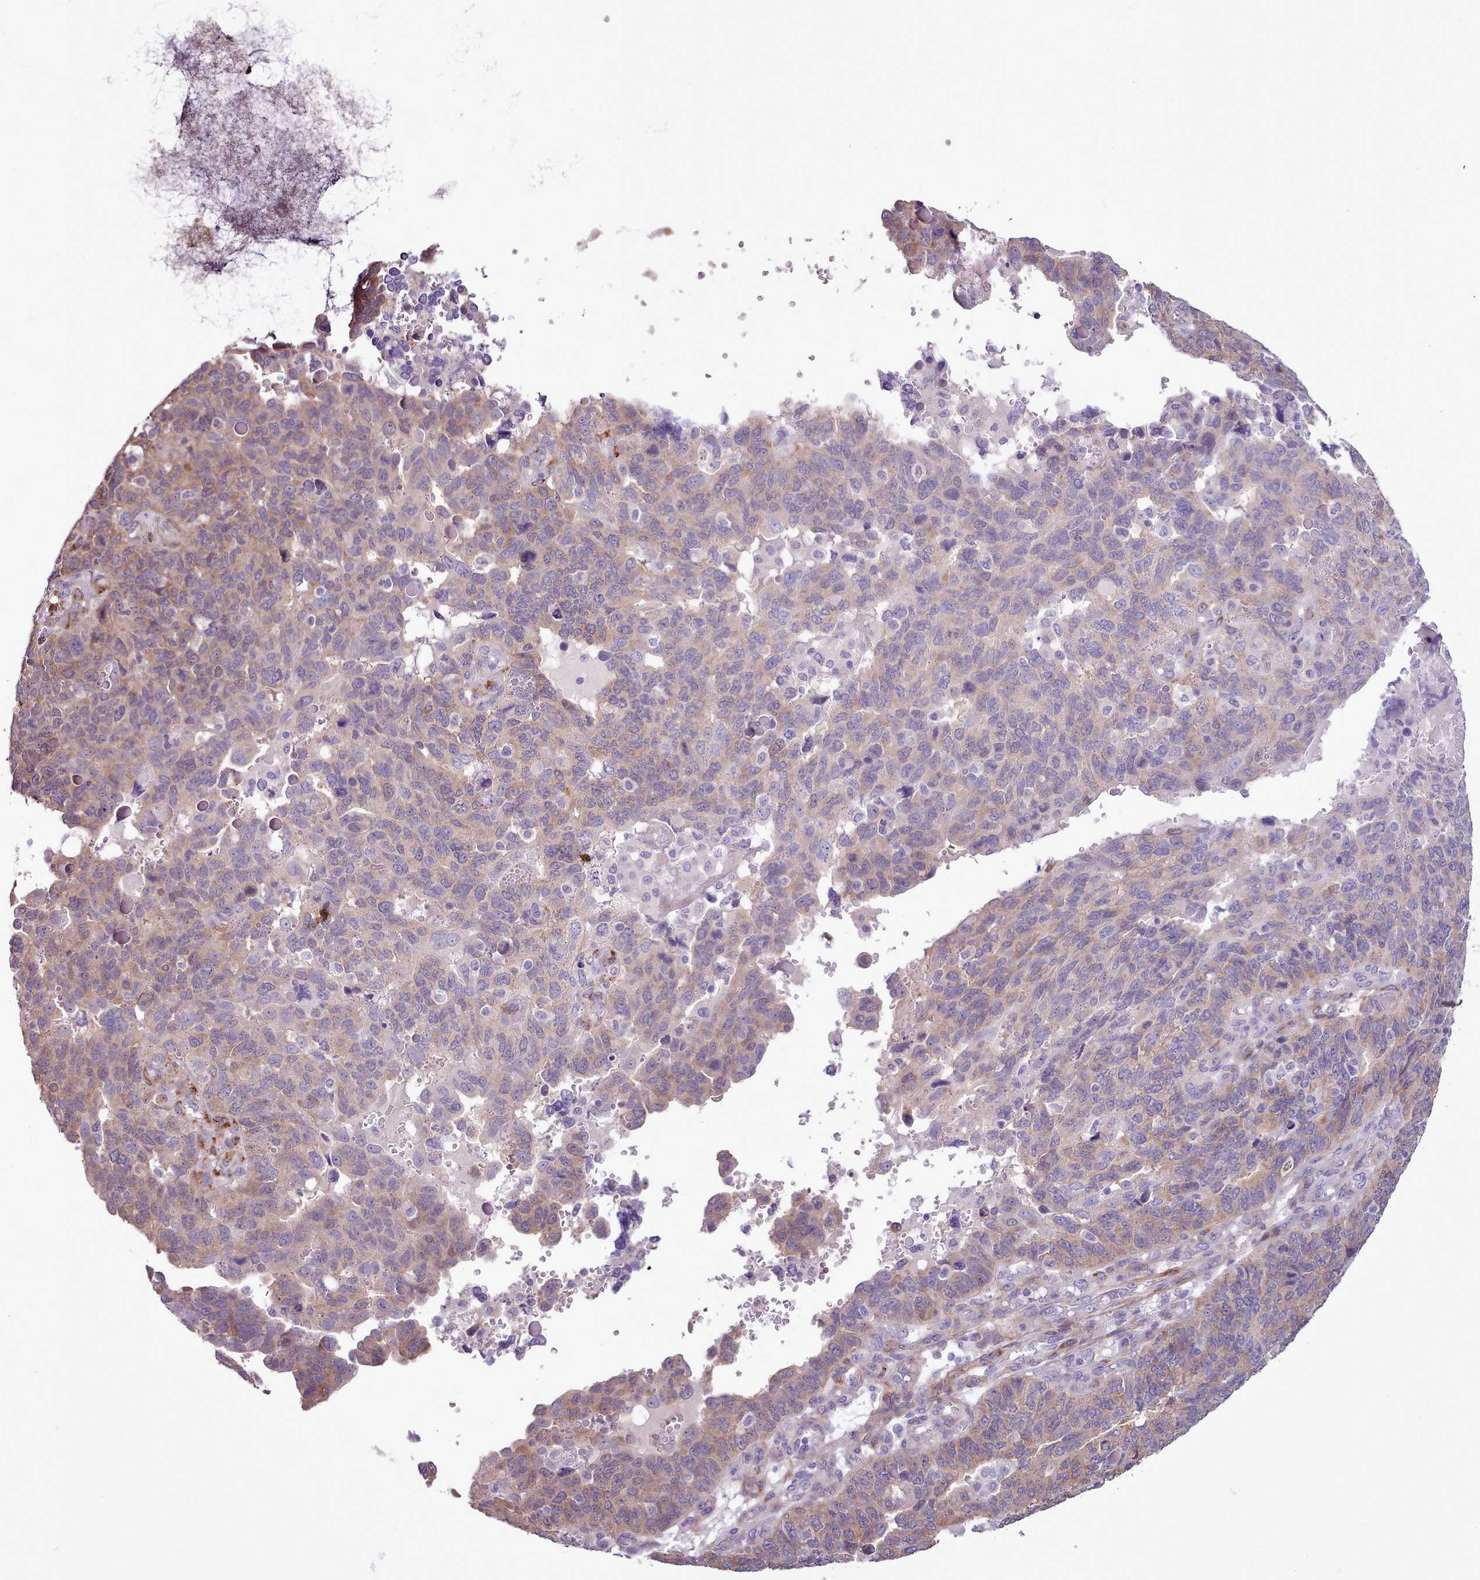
{"staining": {"intensity": "moderate", "quantity": "25%-75%", "location": "cytoplasmic/membranous"}, "tissue": "endometrial cancer", "cell_type": "Tumor cells", "image_type": "cancer", "snomed": [{"axis": "morphology", "description": "Adenocarcinoma, NOS"}, {"axis": "topography", "description": "Endometrium"}], "caption": "Immunohistochemical staining of human endometrial adenocarcinoma displays medium levels of moderate cytoplasmic/membranous protein positivity in approximately 25%-75% of tumor cells. The staining was performed using DAB (3,3'-diaminobenzidine), with brown indicating positive protein expression. Nuclei are stained blue with hematoxylin.", "gene": "SETX", "patient": {"sex": "female", "age": 66}}